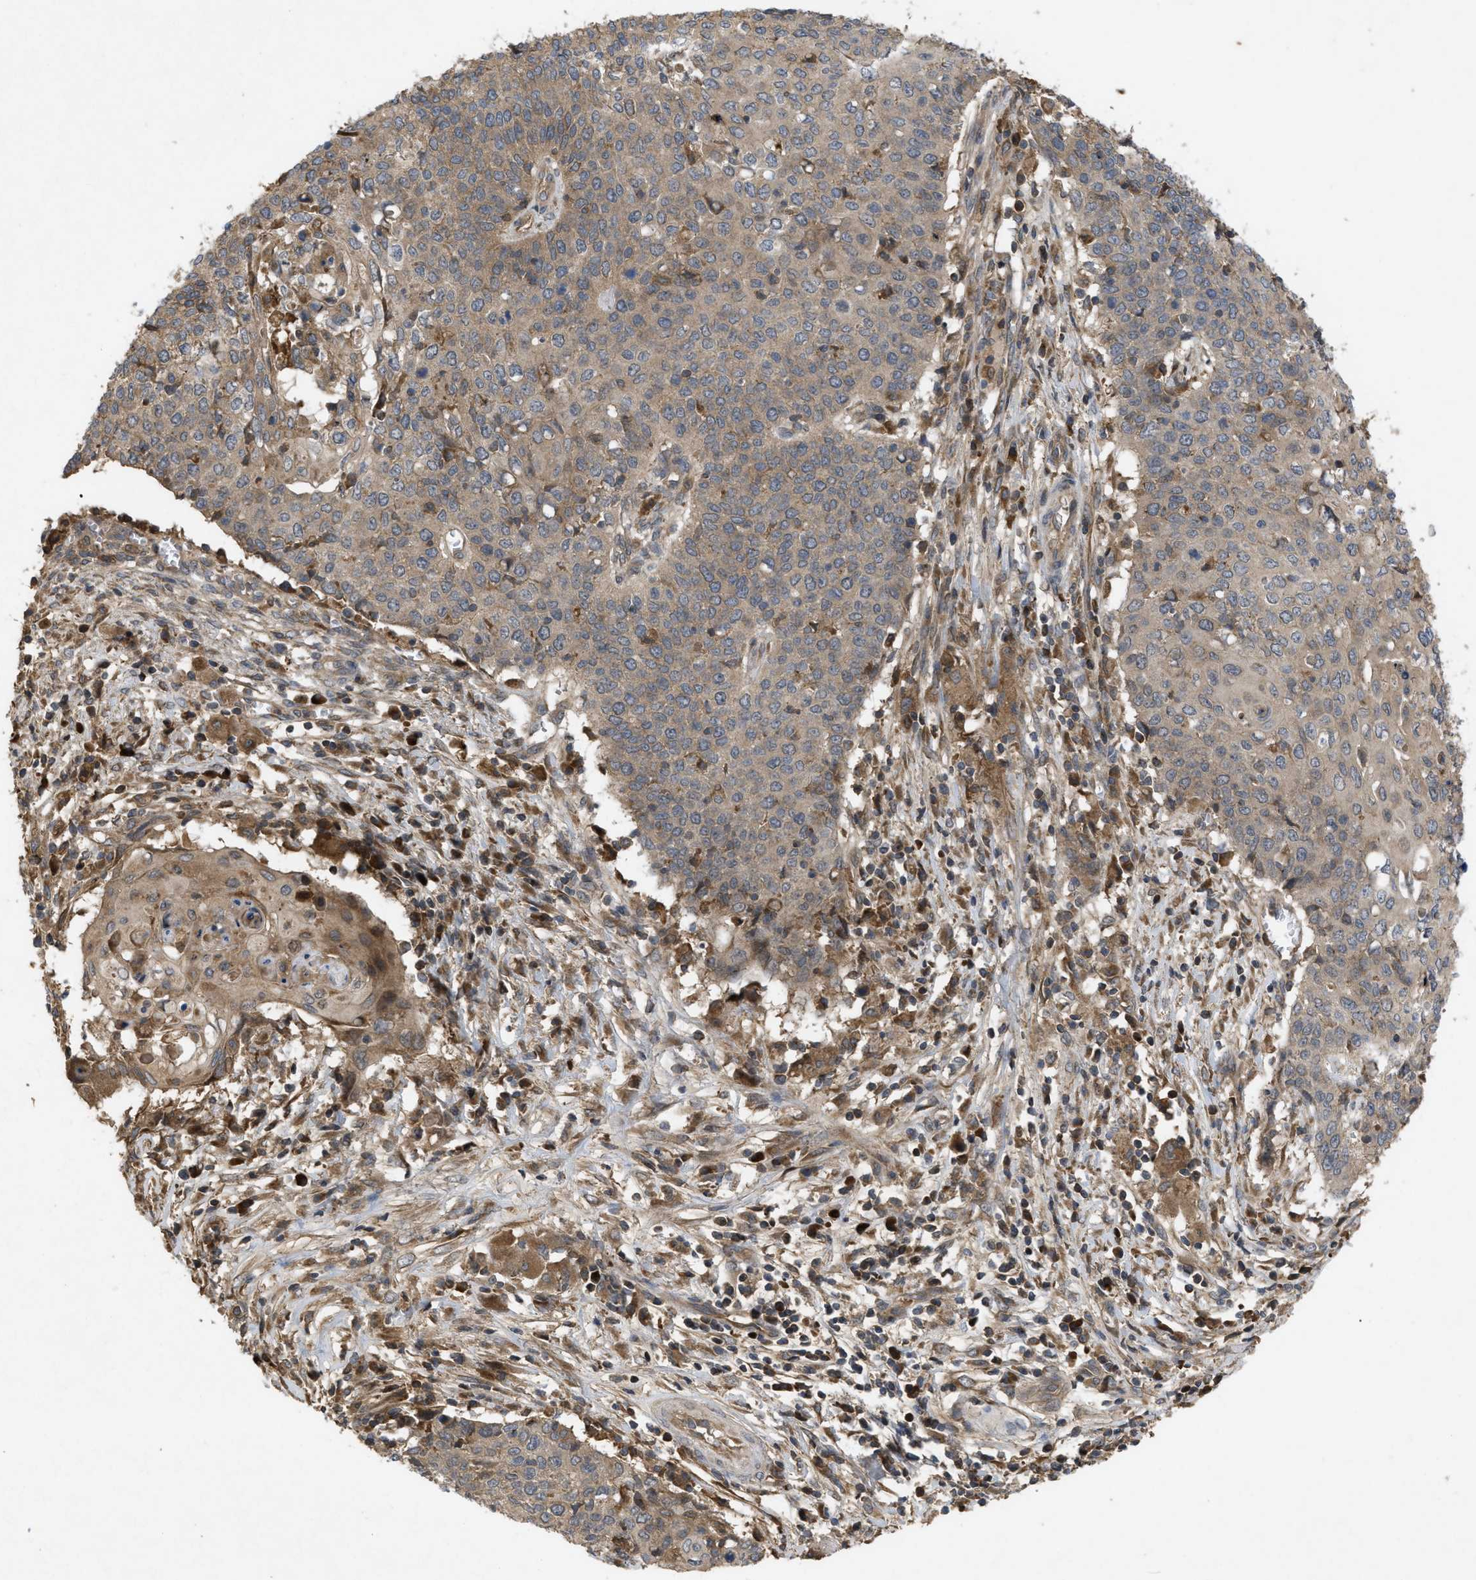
{"staining": {"intensity": "moderate", "quantity": ">75%", "location": "cytoplasmic/membranous"}, "tissue": "cervical cancer", "cell_type": "Tumor cells", "image_type": "cancer", "snomed": [{"axis": "morphology", "description": "Squamous cell carcinoma, NOS"}, {"axis": "topography", "description": "Cervix"}], "caption": "Immunohistochemistry of squamous cell carcinoma (cervical) exhibits medium levels of moderate cytoplasmic/membranous expression in approximately >75% of tumor cells.", "gene": "RAB2A", "patient": {"sex": "female", "age": 39}}